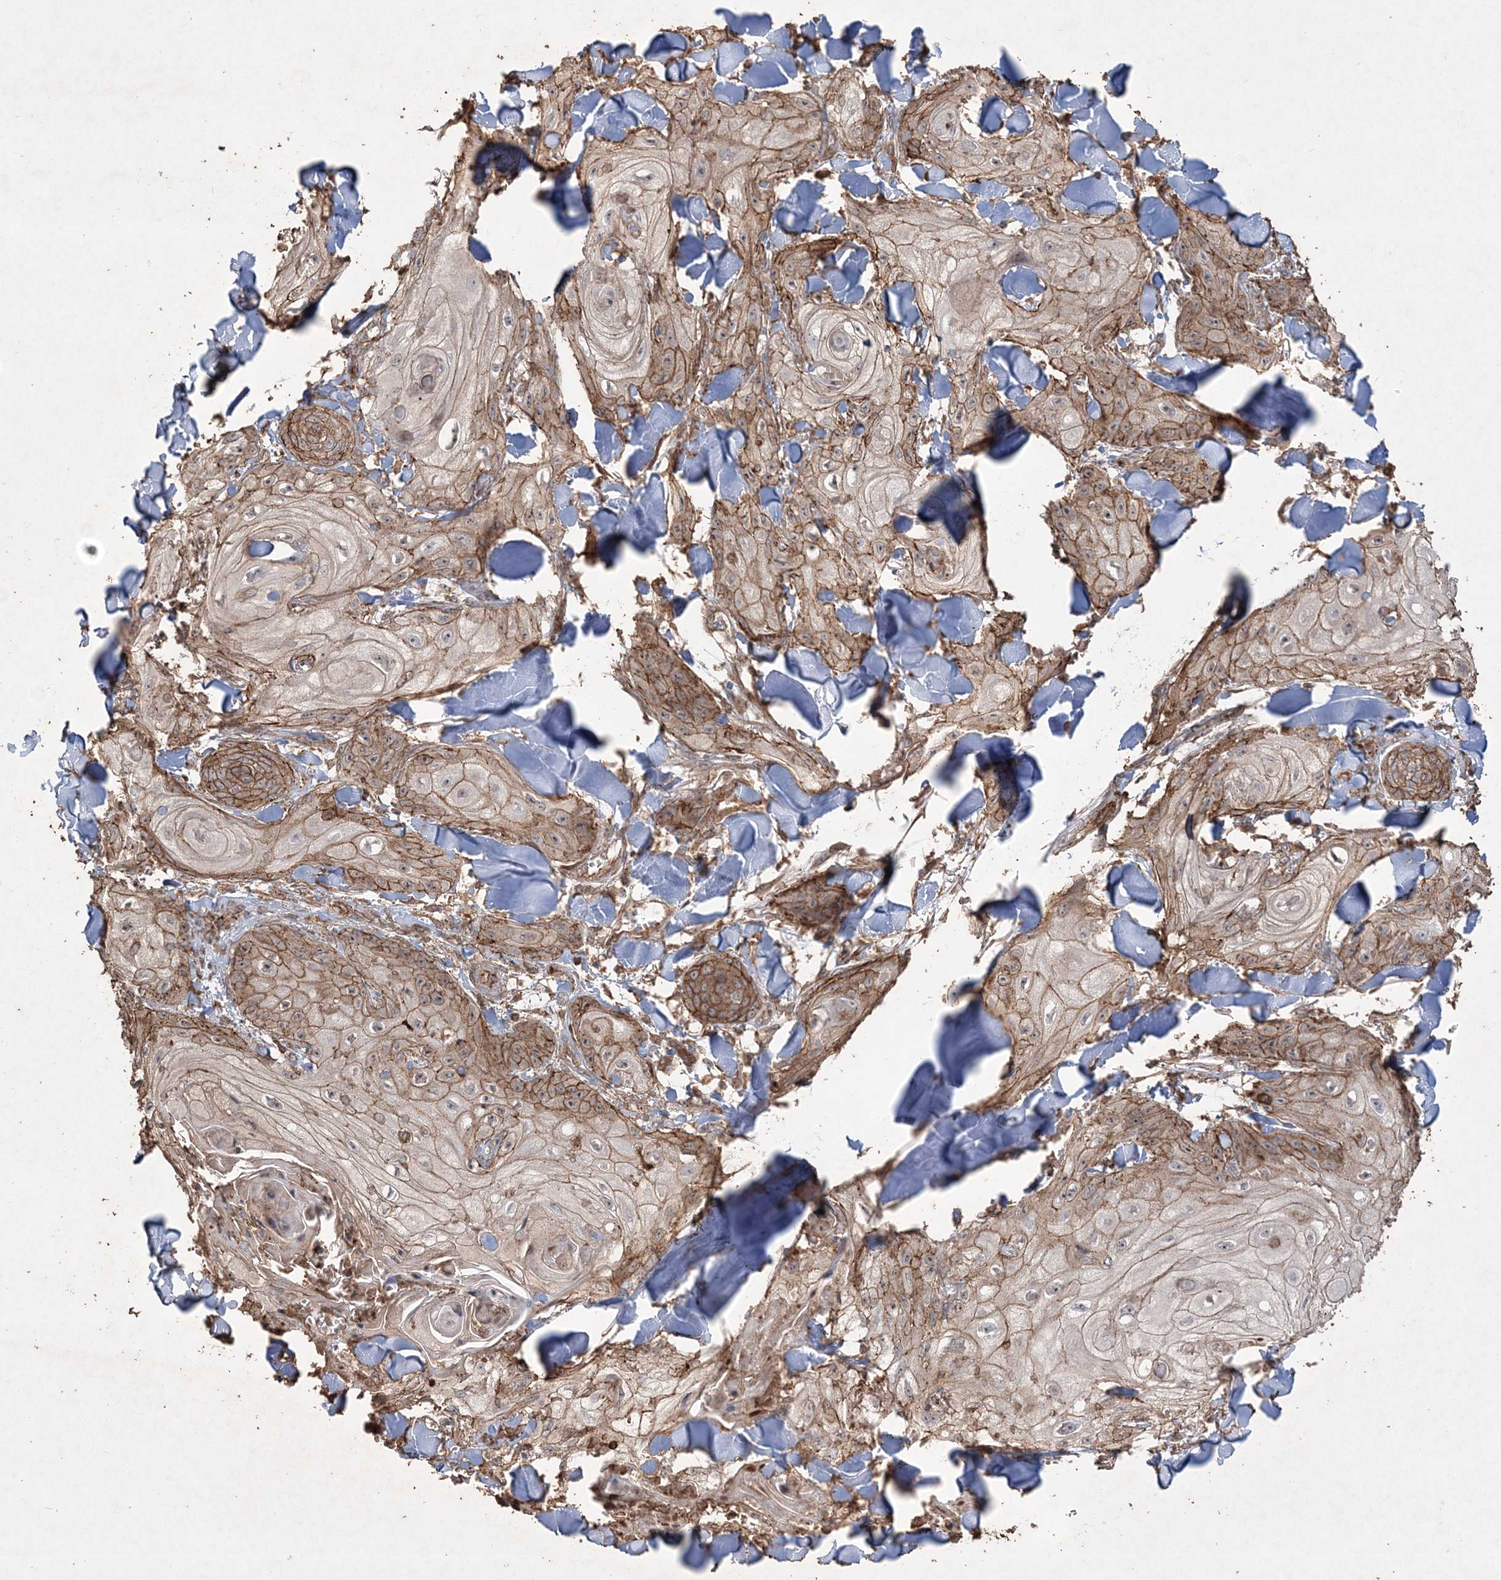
{"staining": {"intensity": "moderate", "quantity": ">75%", "location": "cytoplasmic/membranous"}, "tissue": "skin cancer", "cell_type": "Tumor cells", "image_type": "cancer", "snomed": [{"axis": "morphology", "description": "Squamous cell carcinoma, NOS"}, {"axis": "topography", "description": "Skin"}], "caption": "A micrograph showing moderate cytoplasmic/membranous staining in approximately >75% of tumor cells in skin cancer, as visualized by brown immunohistochemical staining.", "gene": "TTC7A", "patient": {"sex": "male", "age": 74}}